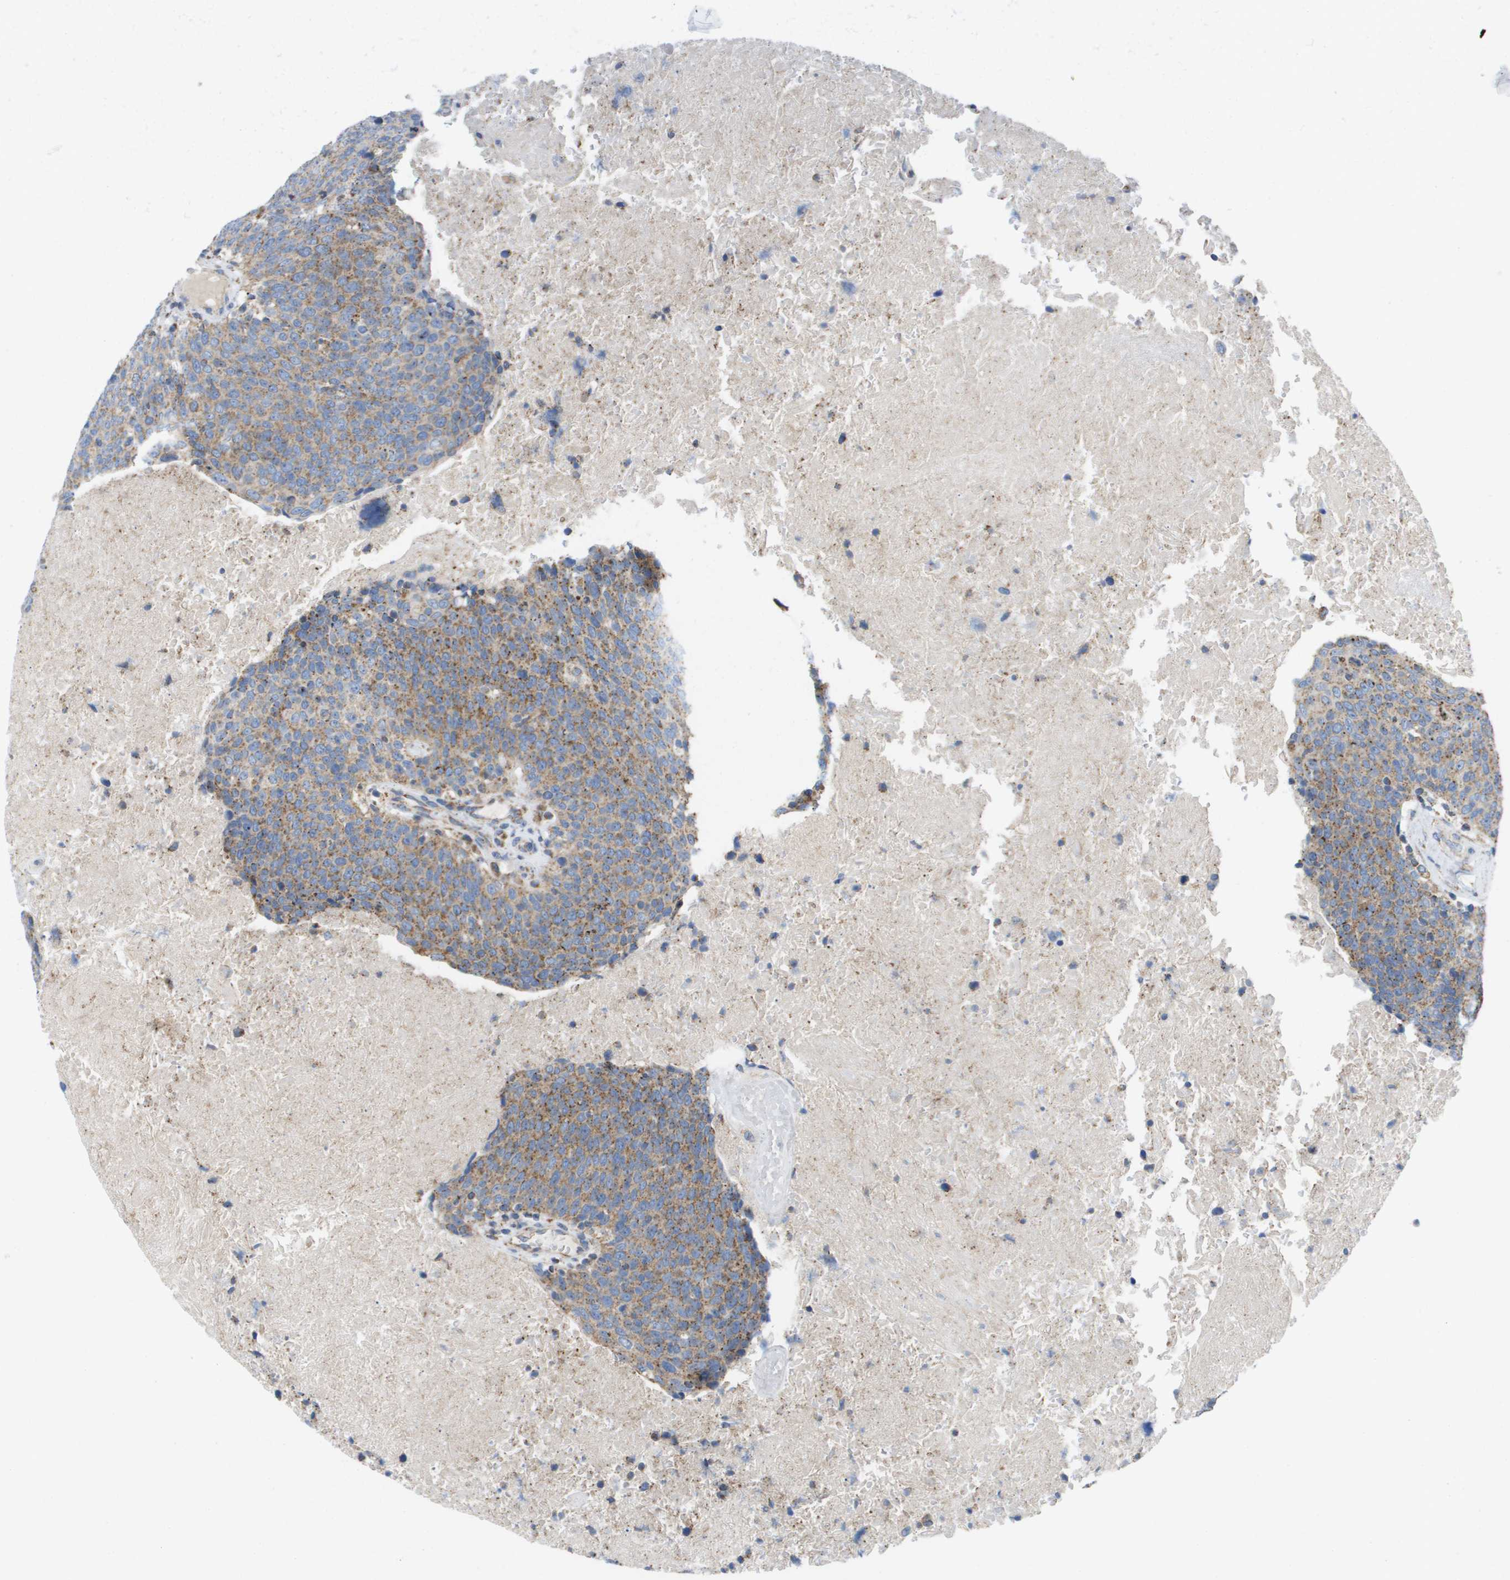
{"staining": {"intensity": "moderate", "quantity": ">75%", "location": "cytoplasmic/membranous"}, "tissue": "head and neck cancer", "cell_type": "Tumor cells", "image_type": "cancer", "snomed": [{"axis": "morphology", "description": "Squamous cell carcinoma, NOS"}, {"axis": "morphology", "description": "Squamous cell carcinoma, metastatic, NOS"}, {"axis": "topography", "description": "Lymph node"}, {"axis": "topography", "description": "Head-Neck"}], "caption": "Moderate cytoplasmic/membranous protein positivity is identified in about >75% of tumor cells in head and neck cancer (metastatic squamous cell carcinoma).", "gene": "FIS1", "patient": {"sex": "male", "age": 62}}